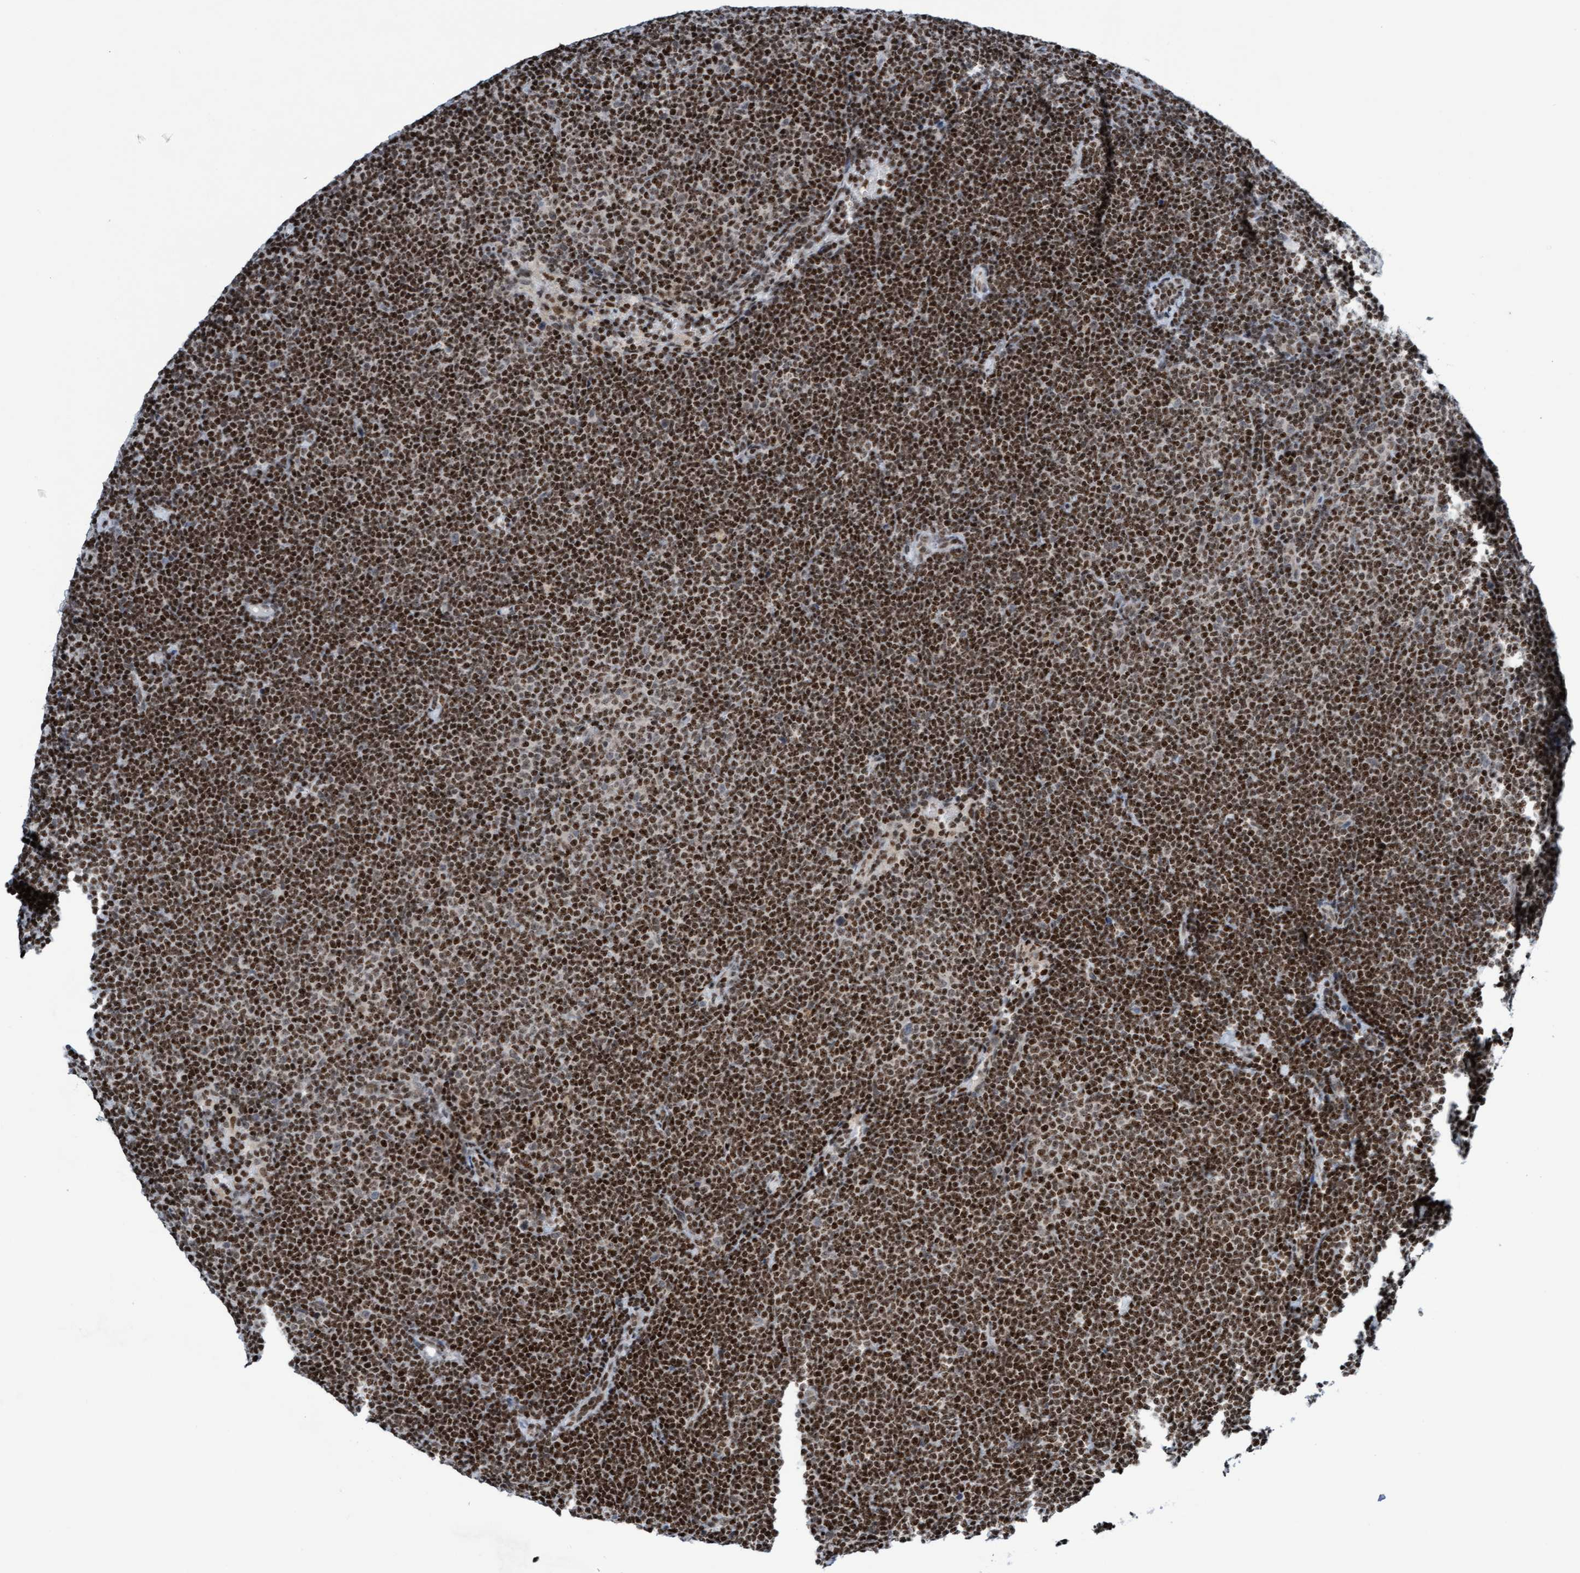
{"staining": {"intensity": "strong", "quantity": ">75%", "location": "nuclear"}, "tissue": "lymphoma", "cell_type": "Tumor cells", "image_type": "cancer", "snomed": [{"axis": "morphology", "description": "Malignant lymphoma, non-Hodgkin's type, Low grade"}, {"axis": "topography", "description": "Lymph node"}], "caption": "Immunohistochemistry (DAB (3,3'-diaminobenzidine)) staining of low-grade malignant lymphoma, non-Hodgkin's type displays strong nuclear protein staining in about >75% of tumor cells. (DAB (3,3'-diaminobenzidine) IHC, brown staining for protein, blue staining for nuclei).", "gene": "GLRX2", "patient": {"sex": "female", "age": 53}}